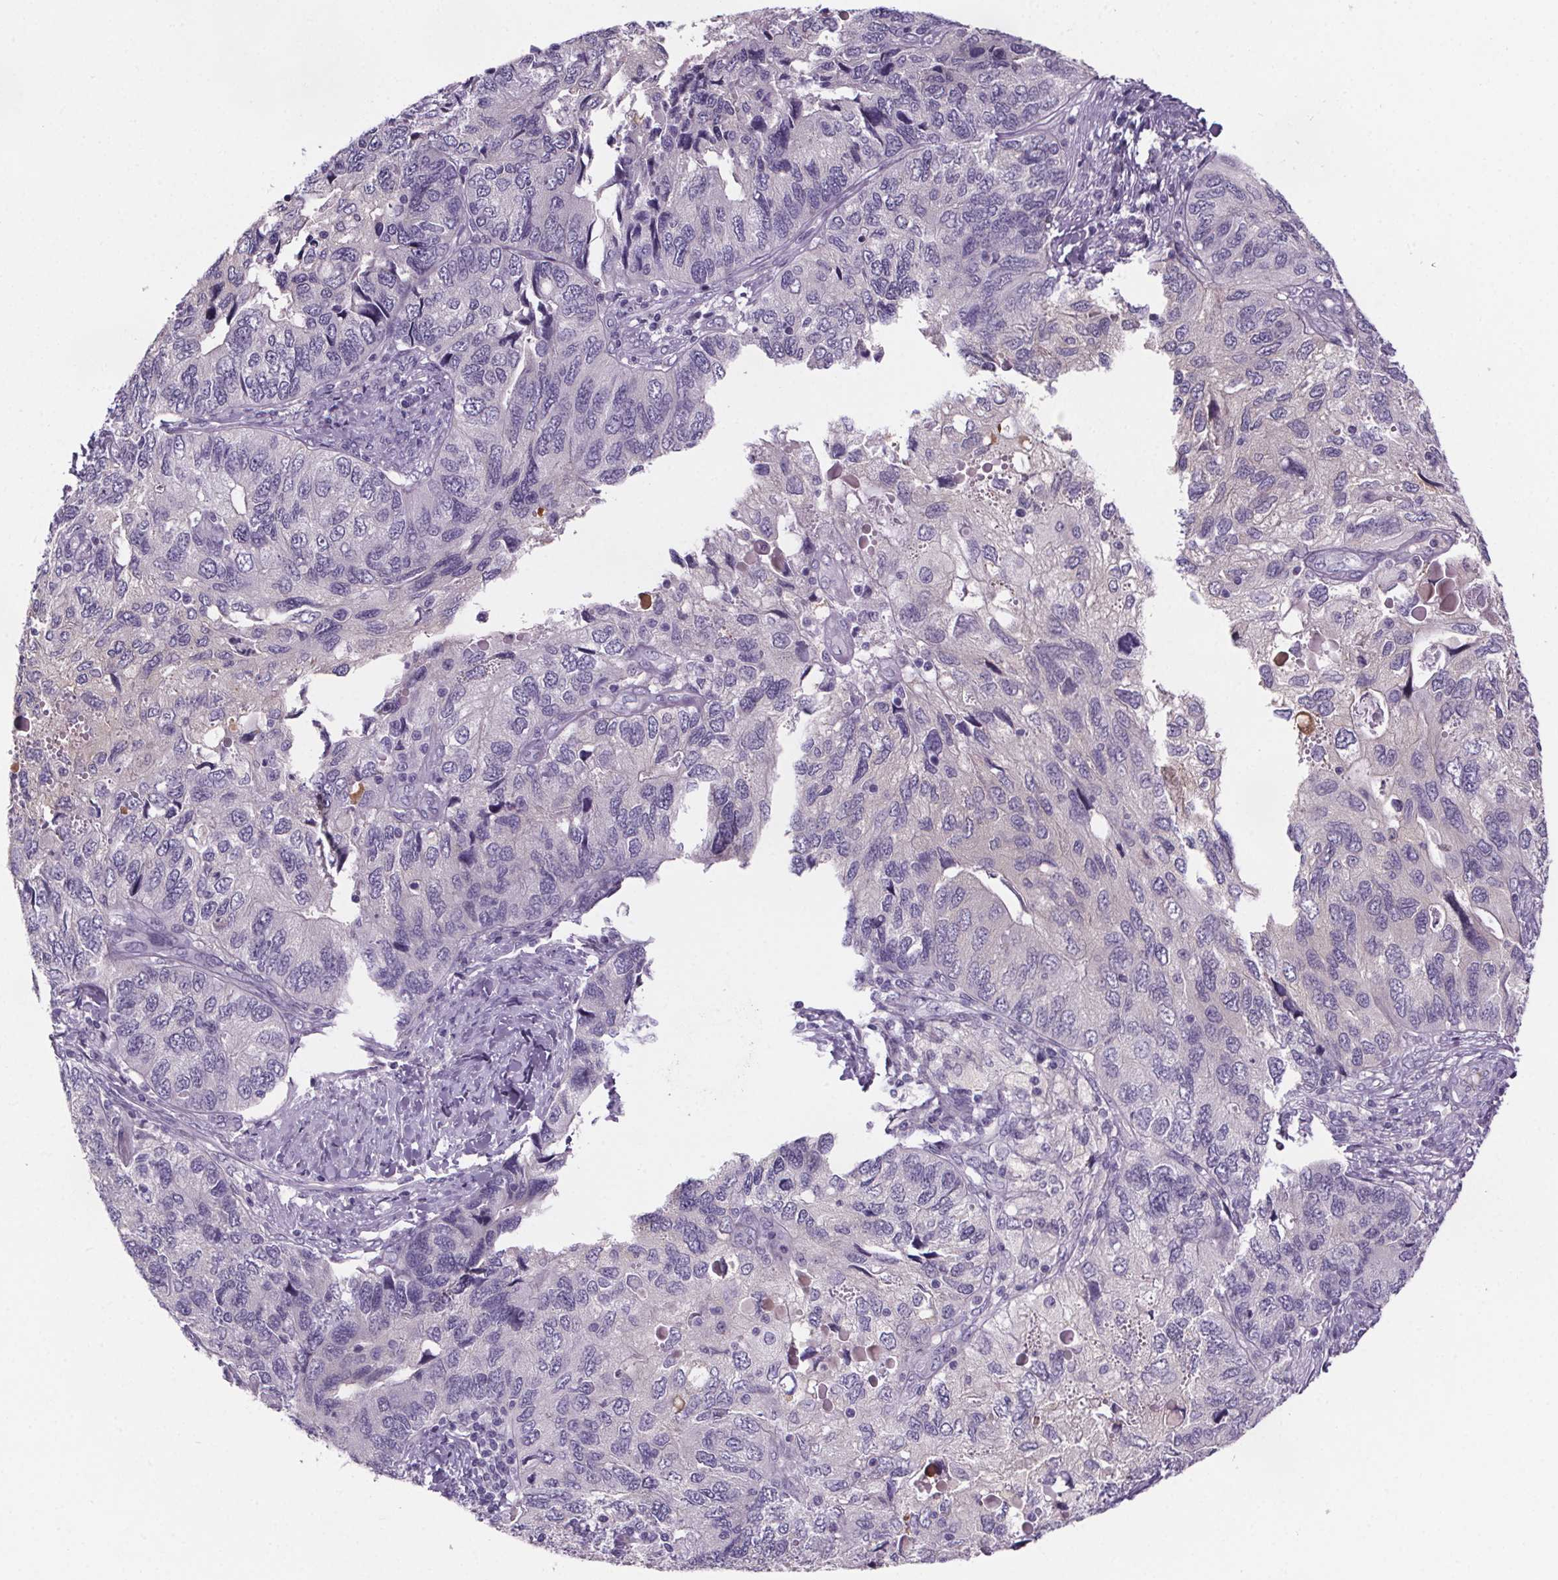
{"staining": {"intensity": "negative", "quantity": "none", "location": "none"}, "tissue": "endometrial cancer", "cell_type": "Tumor cells", "image_type": "cancer", "snomed": [{"axis": "morphology", "description": "Carcinoma, NOS"}, {"axis": "topography", "description": "Uterus"}], "caption": "High power microscopy image of an immunohistochemistry image of carcinoma (endometrial), revealing no significant positivity in tumor cells.", "gene": "CUBN", "patient": {"sex": "female", "age": 76}}